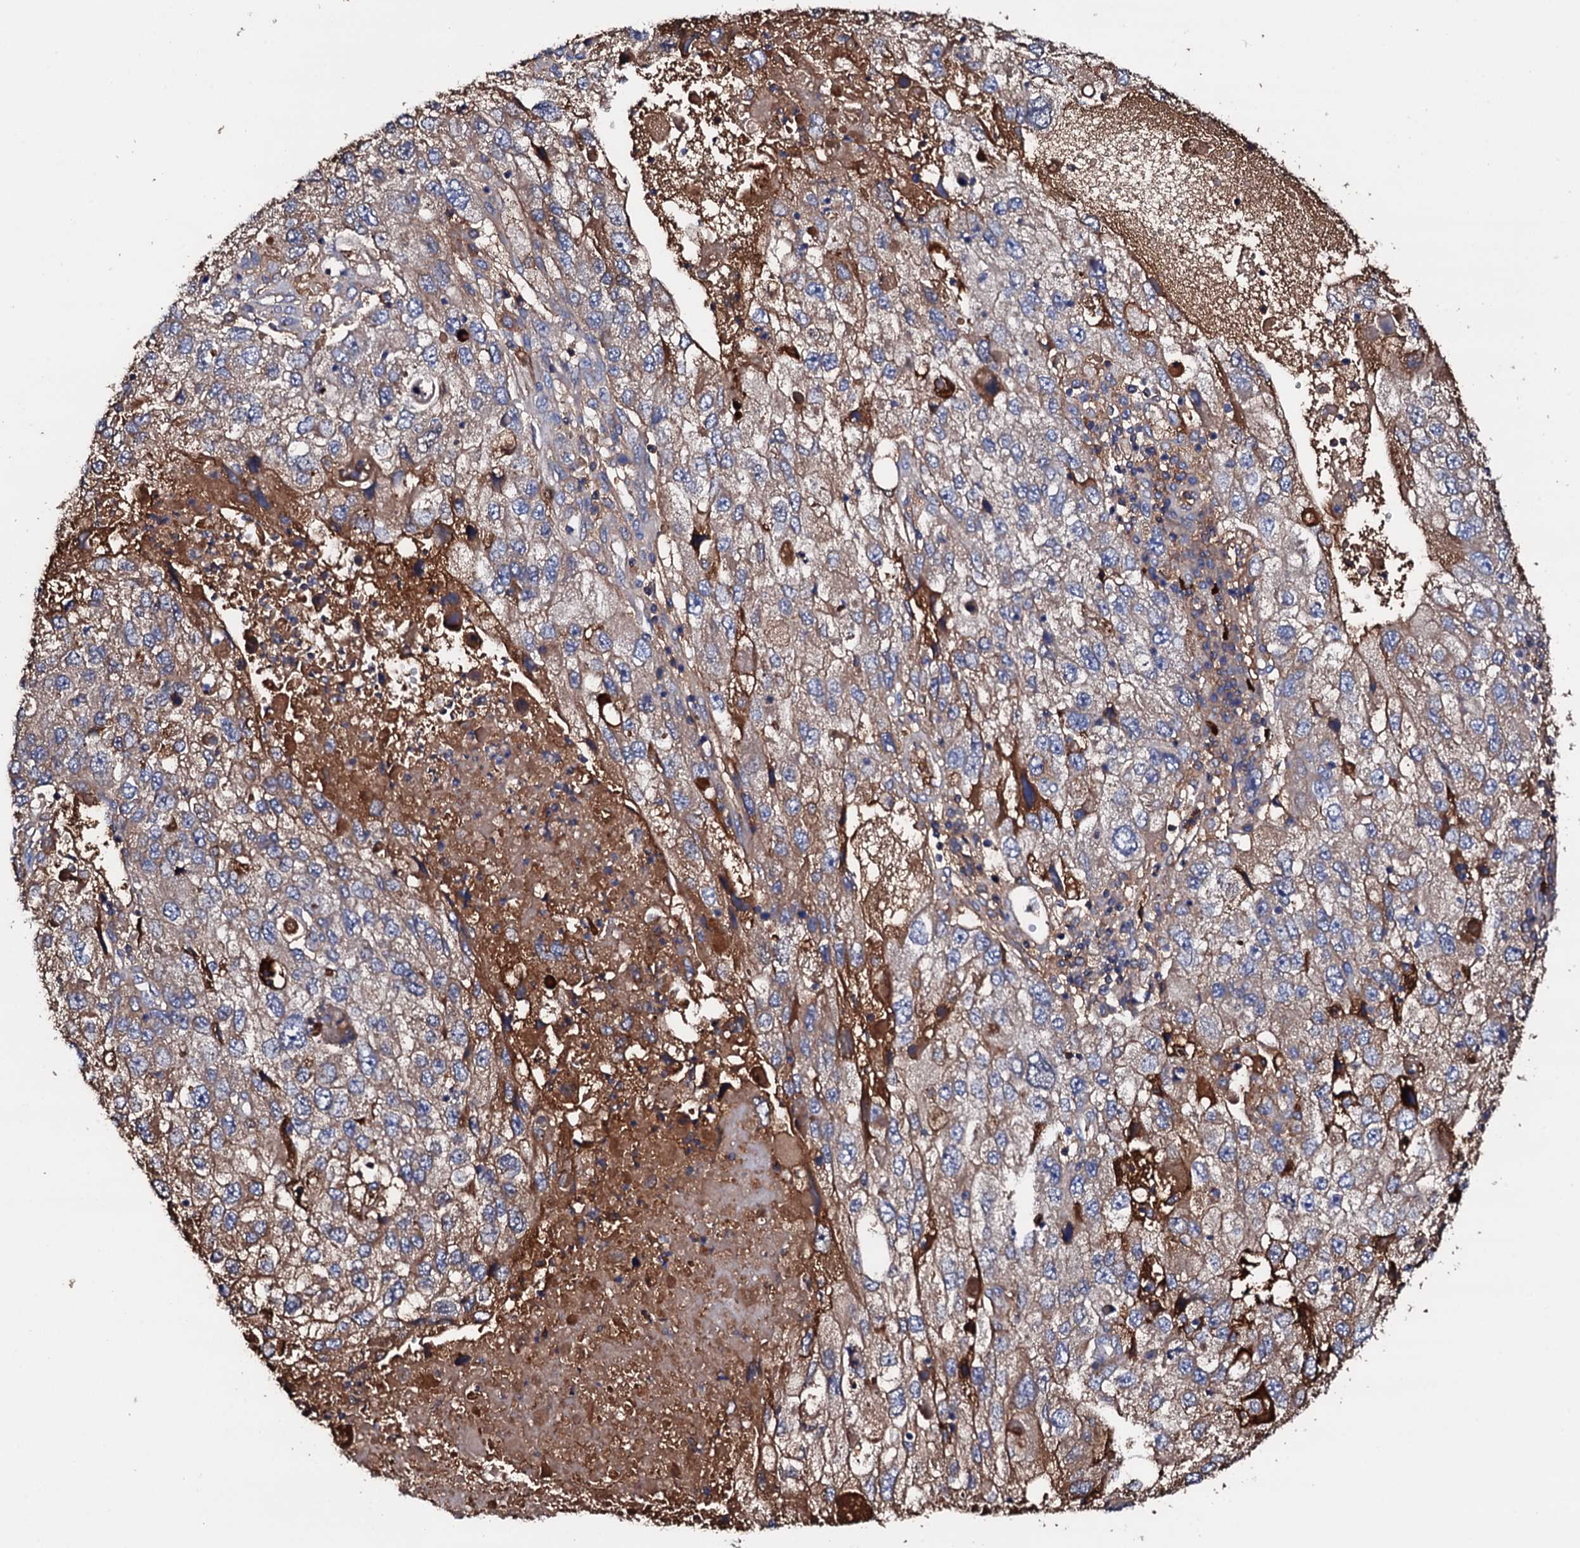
{"staining": {"intensity": "weak", "quantity": "25%-75%", "location": "cytoplasmic/membranous"}, "tissue": "endometrial cancer", "cell_type": "Tumor cells", "image_type": "cancer", "snomed": [{"axis": "morphology", "description": "Adenocarcinoma, NOS"}, {"axis": "topography", "description": "Endometrium"}], "caption": "The photomicrograph demonstrates a brown stain indicating the presence of a protein in the cytoplasmic/membranous of tumor cells in endometrial cancer (adenocarcinoma). The protein of interest is shown in brown color, while the nuclei are stained blue.", "gene": "TCAF2", "patient": {"sex": "female", "age": 49}}